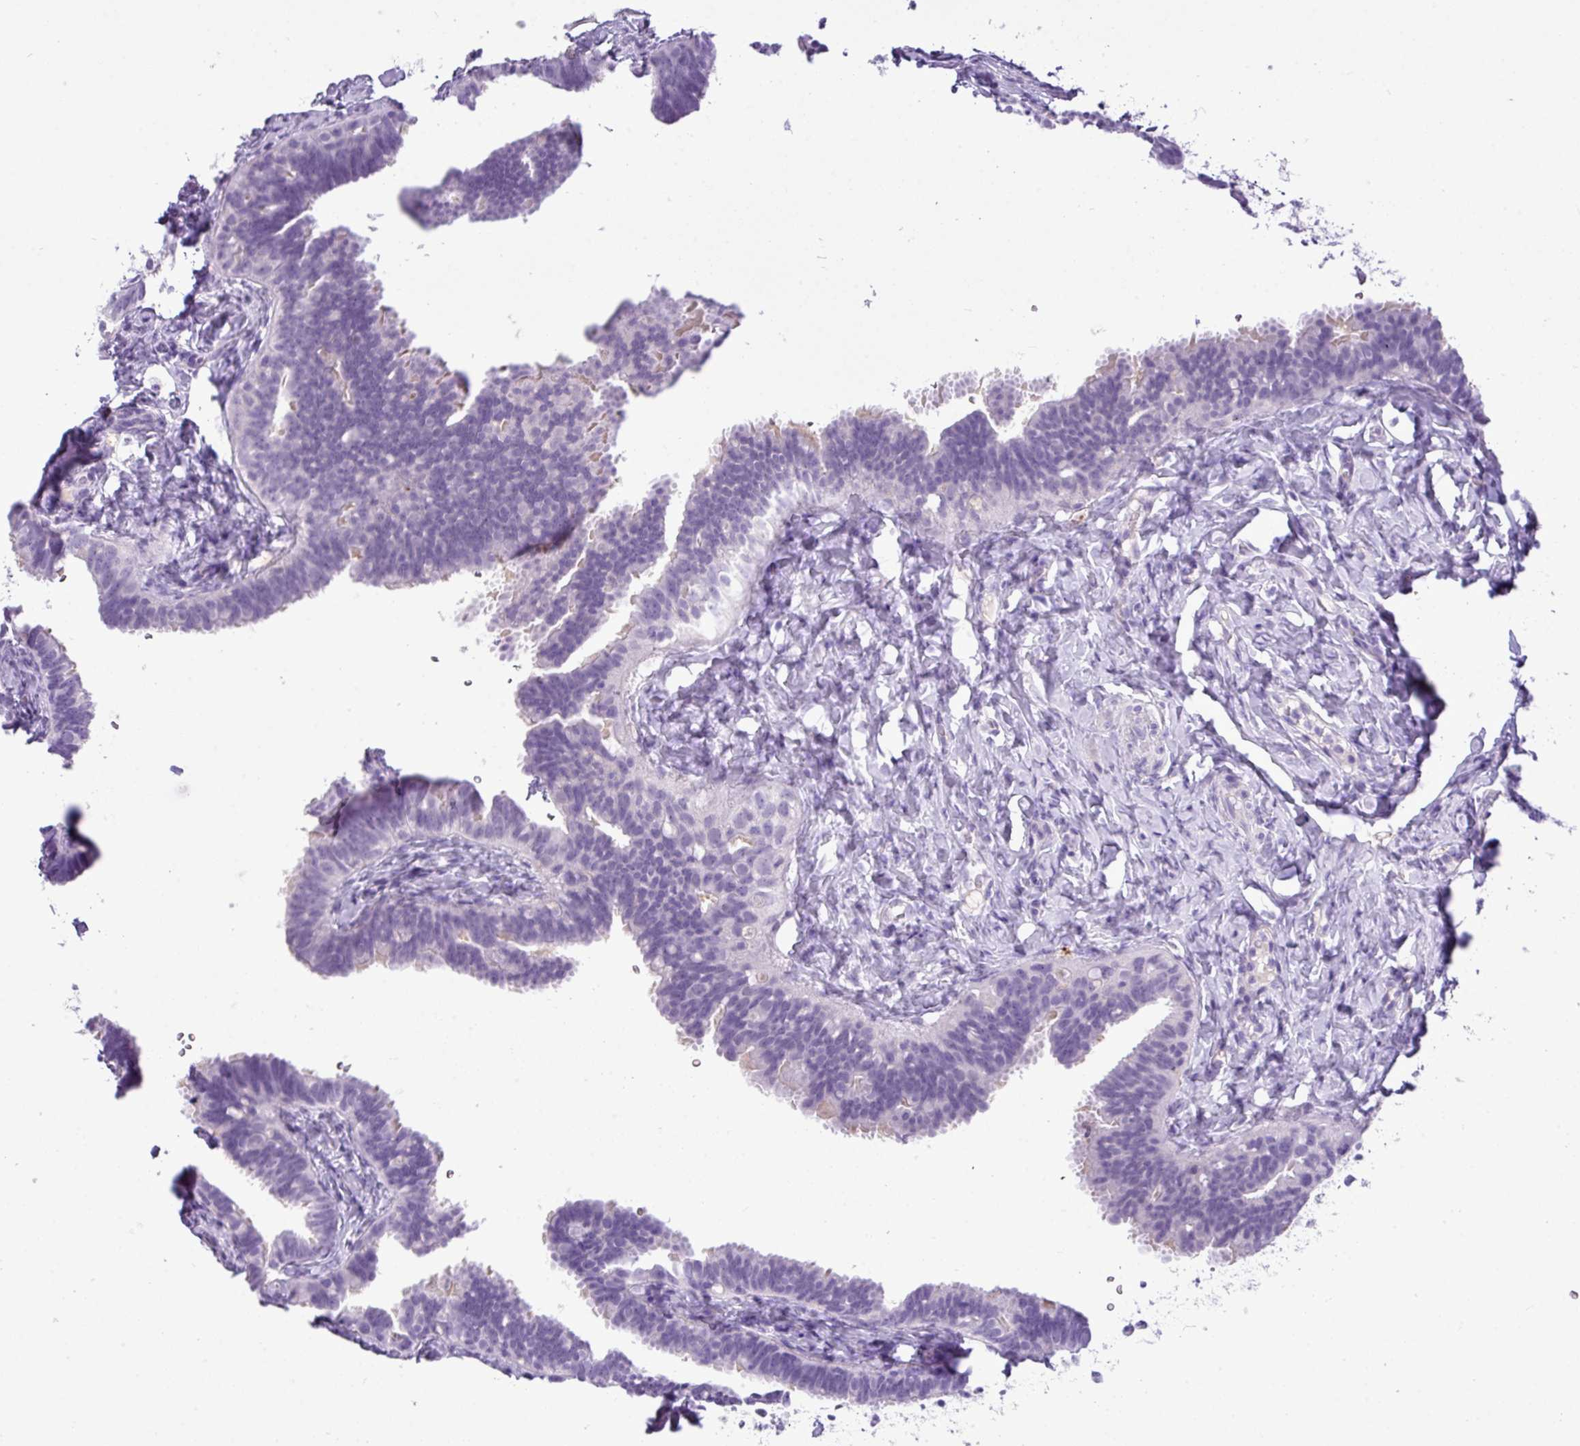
{"staining": {"intensity": "negative", "quantity": "none", "location": "none"}, "tissue": "fallopian tube", "cell_type": "Glandular cells", "image_type": "normal", "snomed": [{"axis": "morphology", "description": "Normal tissue, NOS"}, {"axis": "topography", "description": "Fallopian tube"}], "caption": "The image shows no significant expression in glandular cells of fallopian tube.", "gene": "RBMXL2", "patient": {"sex": "female", "age": 65}}